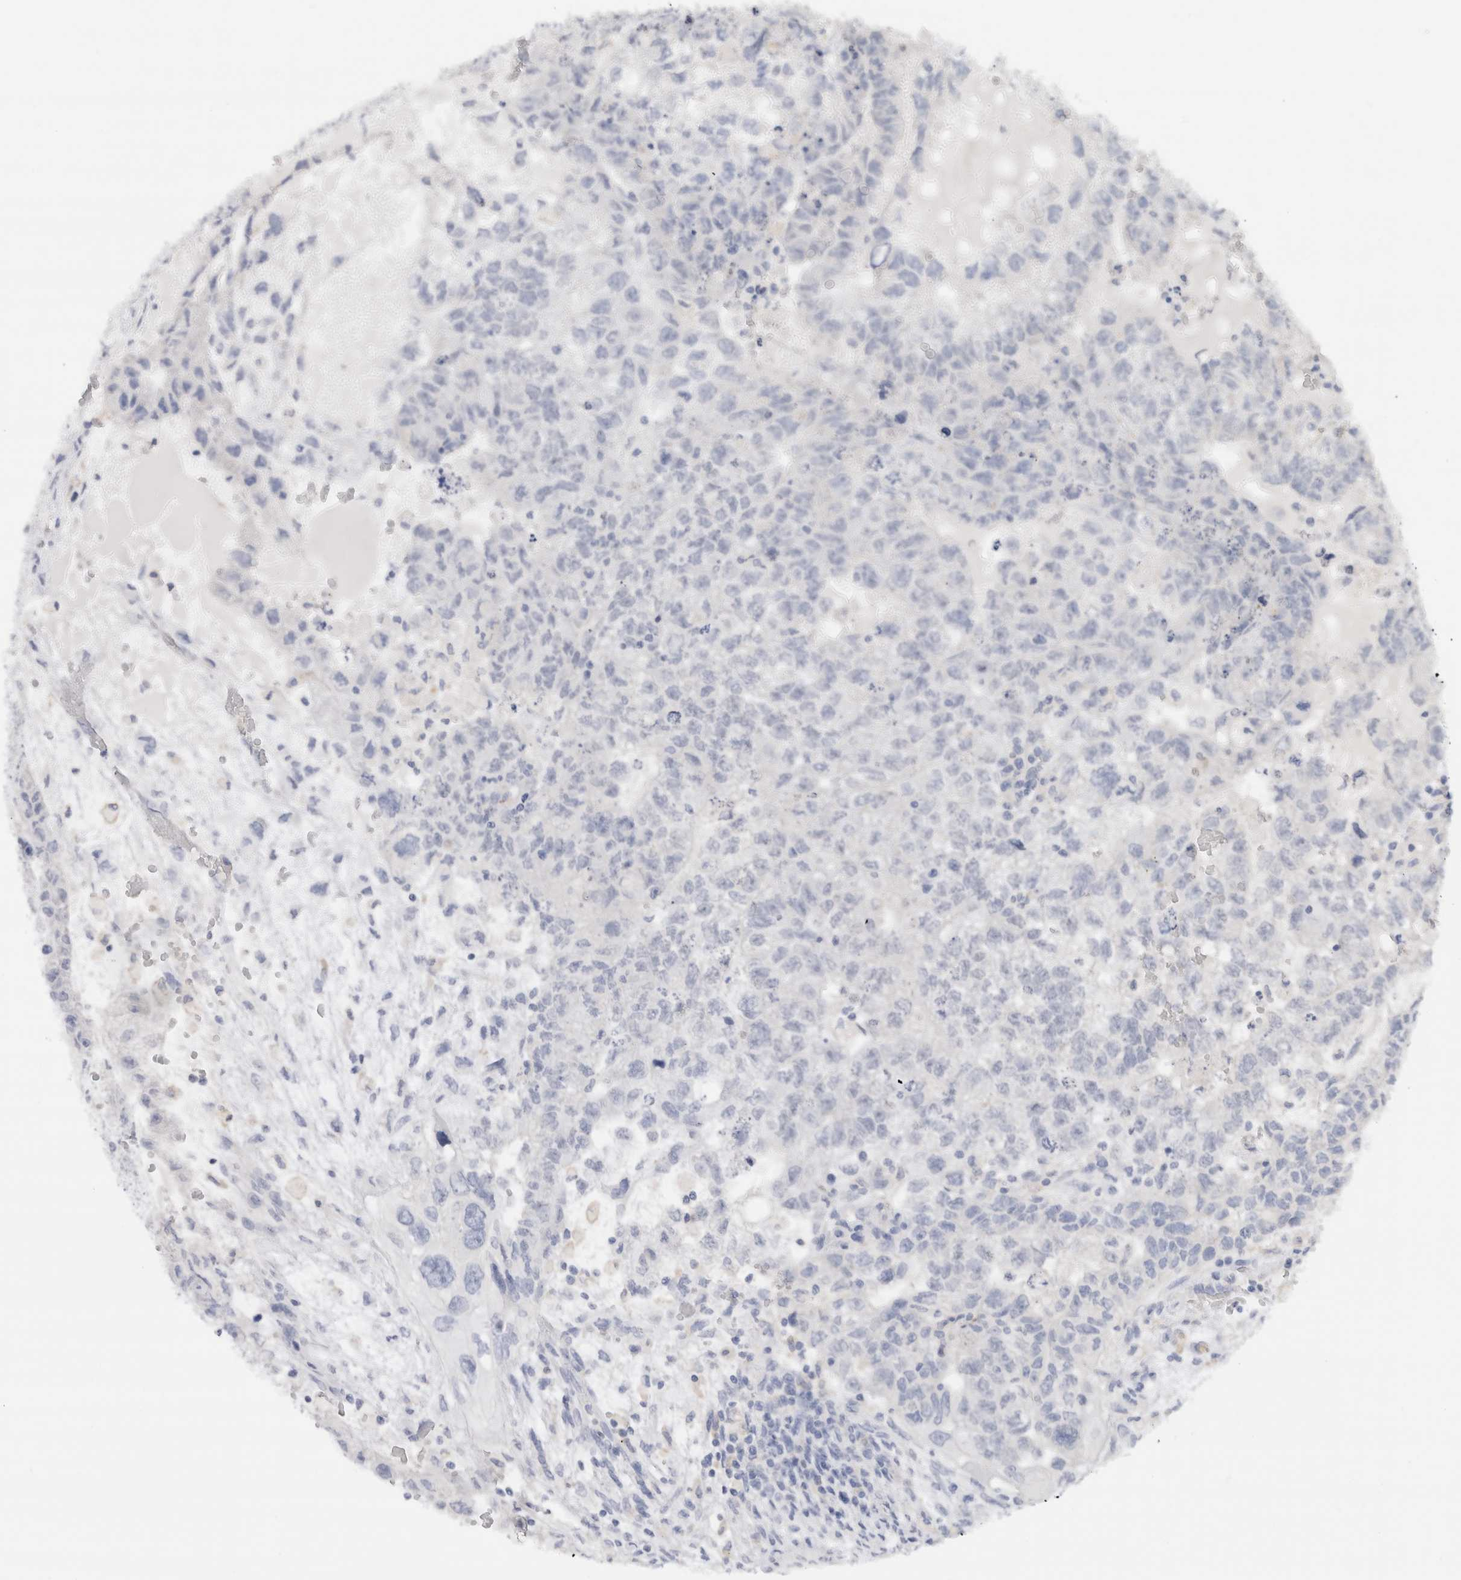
{"staining": {"intensity": "negative", "quantity": "none", "location": "none"}, "tissue": "testis cancer", "cell_type": "Tumor cells", "image_type": "cancer", "snomed": [{"axis": "morphology", "description": "Carcinoma, Embryonal, NOS"}, {"axis": "topography", "description": "Testis"}], "caption": "This is an IHC histopathology image of testis embryonal carcinoma. There is no expression in tumor cells.", "gene": "ADAM30", "patient": {"sex": "male", "age": 36}}